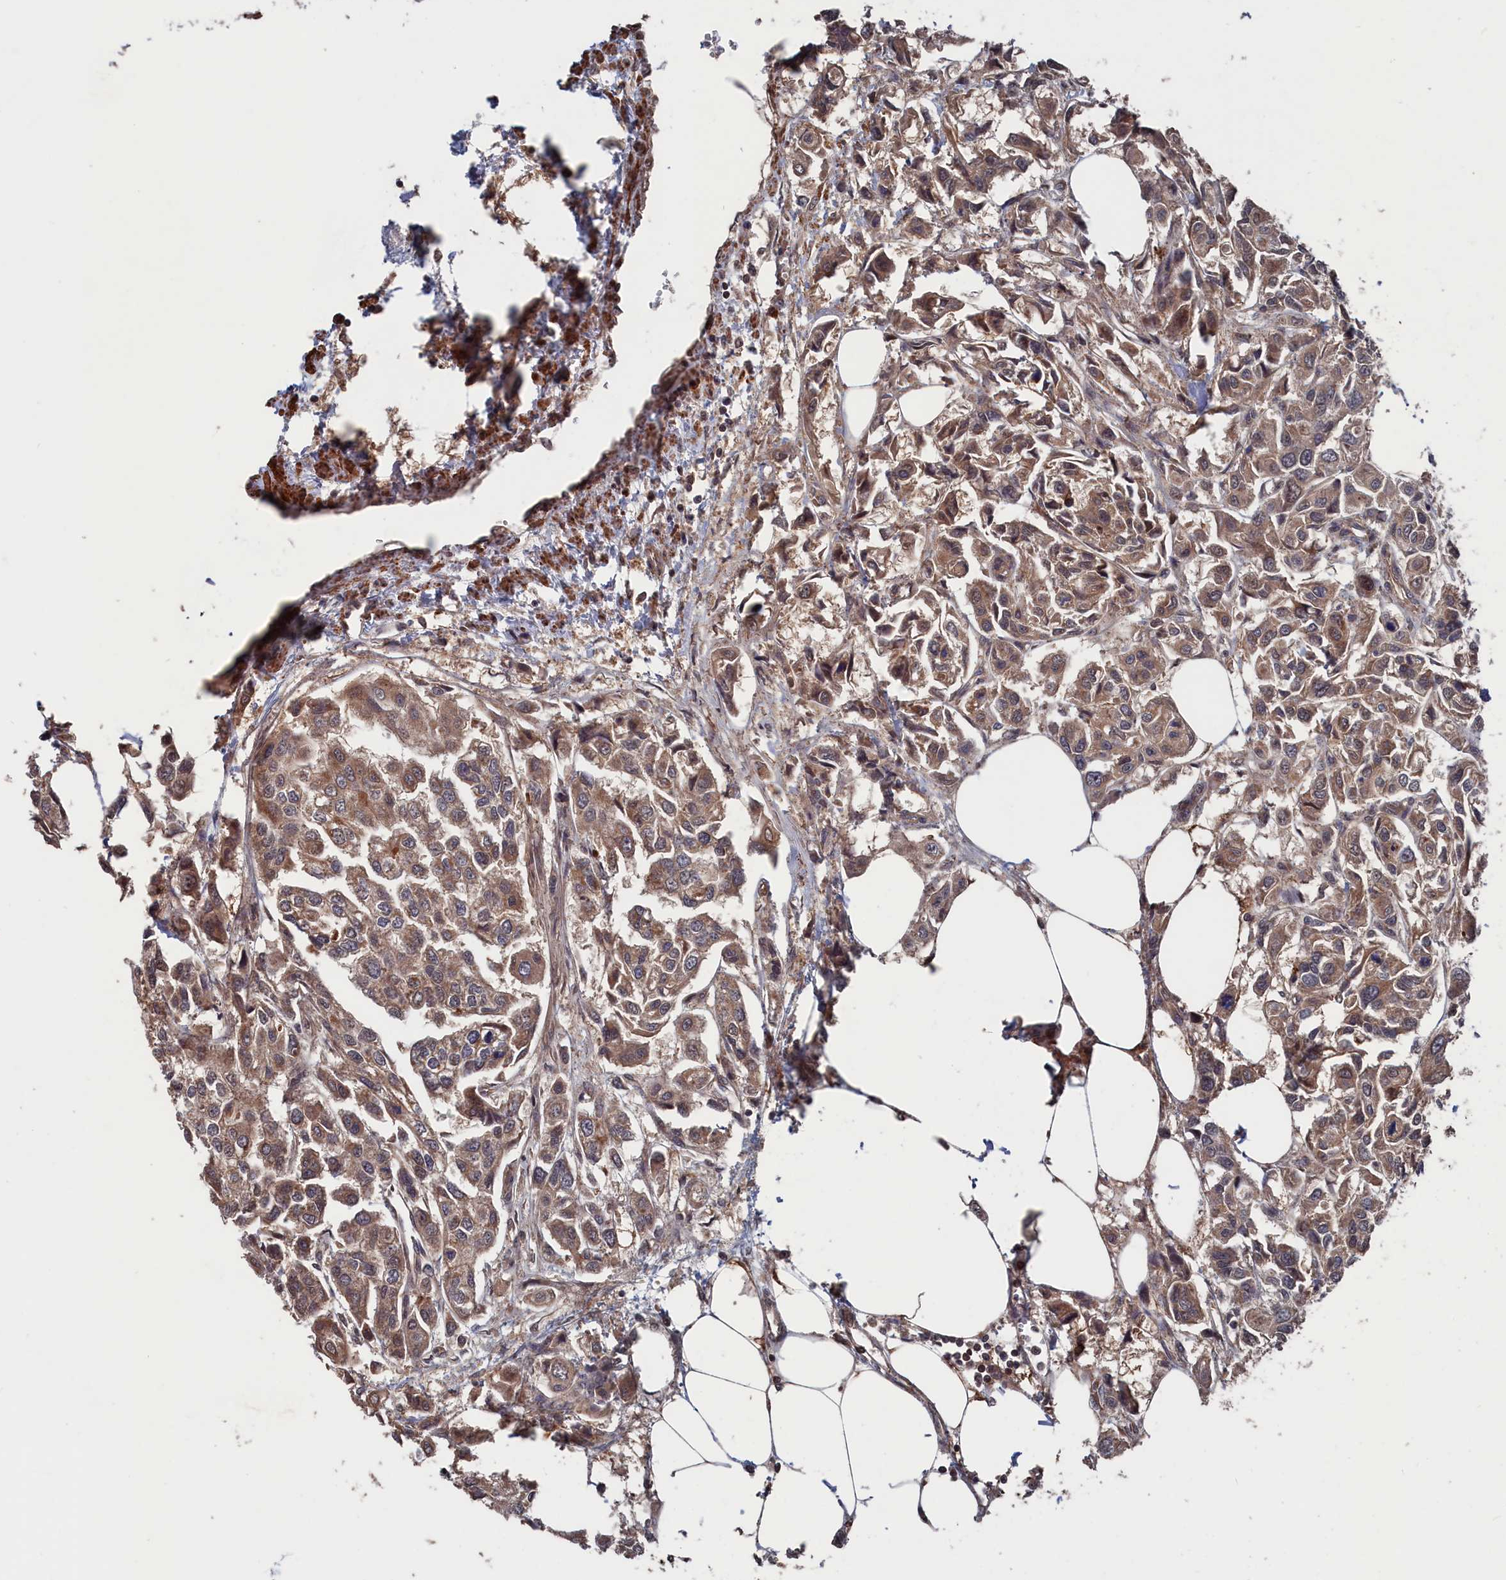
{"staining": {"intensity": "moderate", "quantity": ">75%", "location": "cytoplasmic/membranous"}, "tissue": "urothelial cancer", "cell_type": "Tumor cells", "image_type": "cancer", "snomed": [{"axis": "morphology", "description": "Urothelial carcinoma, High grade"}, {"axis": "topography", "description": "Urinary bladder"}], "caption": "An IHC histopathology image of neoplastic tissue is shown. Protein staining in brown labels moderate cytoplasmic/membranous positivity in urothelial carcinoma (high-grade) within tumor cells. The staining was performed using DAB to visualize the protein expression in brown, while the nuclei were stained in blue with hematoxylin (Magnification: 20x).", "gene": "PDE12", "patient": {"sex": "male", "age": 67}}